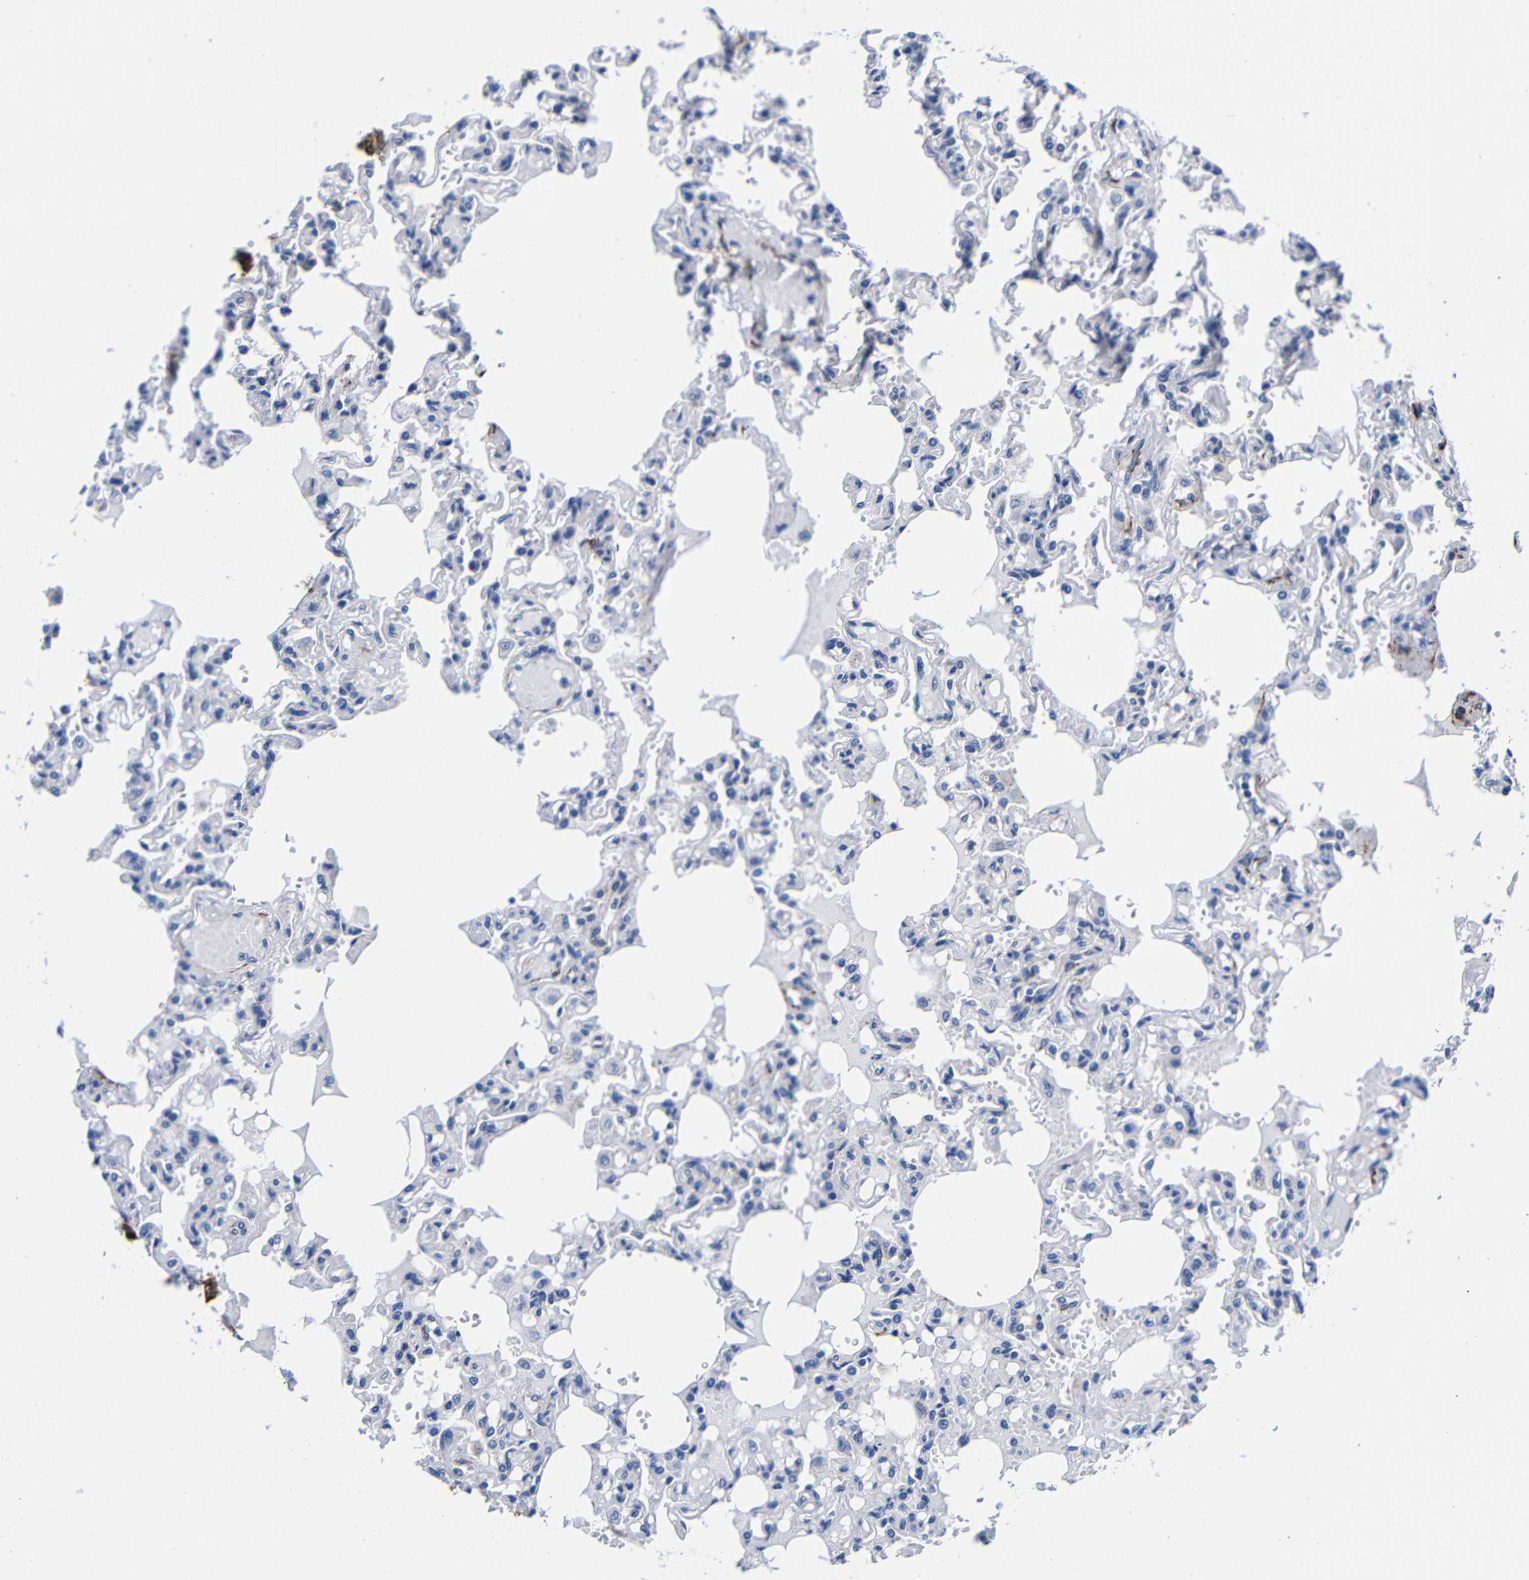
{"staining": {"intensity": "negative", "quantity": "none", "location": "none"}, "tissue": "lung", "cell_type": "Alveolar cells", "image_type": "normal", "snomed": [{"axis": "morphology", "description": "Normal tissue, NOS"}, {"axis": "topography", "description": "Lung"}], "caption": "Immunohistochemistry image of benign lung stained for a protein (brown), which shows no staining in alveolar cells.", "gene": "LRIG1", "patient": {"sex": "male", "age": 21}}